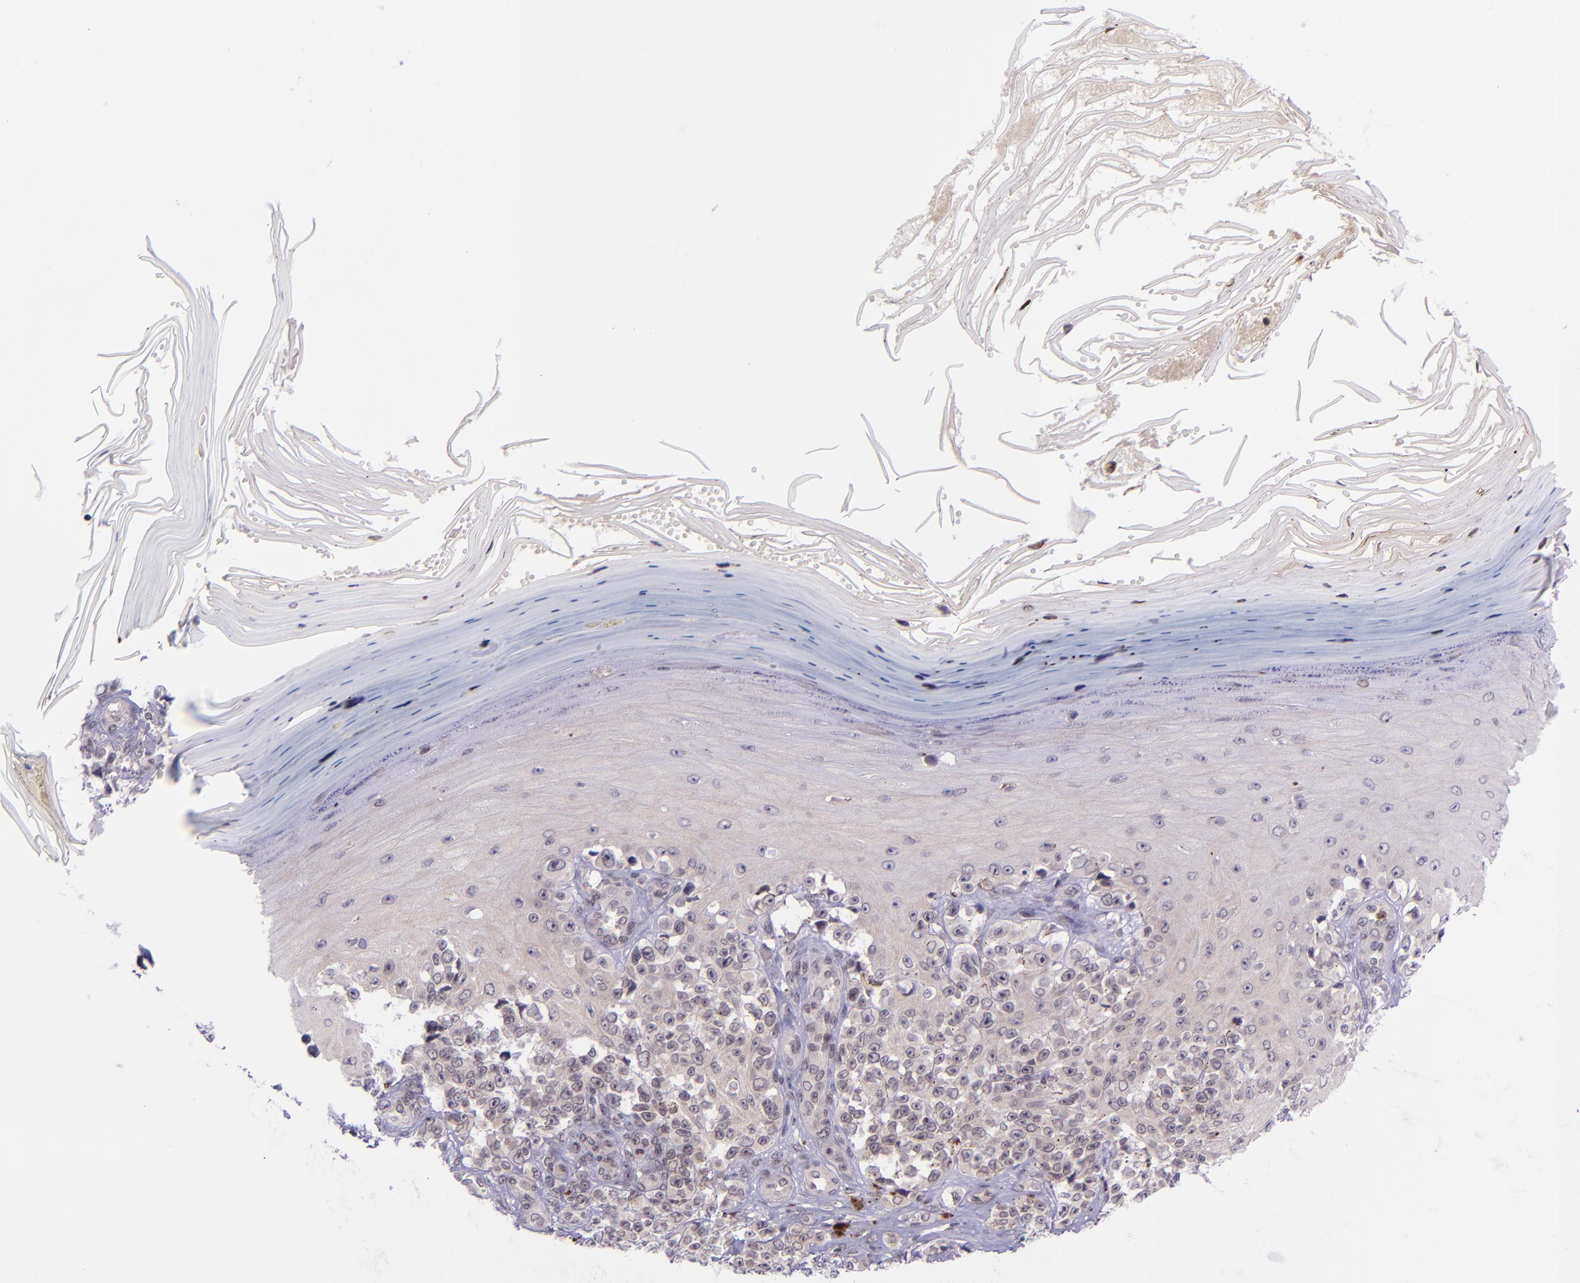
{"staining": {"intensity": "negative", "quantity": "none", "location": "none"}, "tissue": "melanoma", "cell_type": "Tumor cells", "image_type": "cancer", "snomed": [{"axis": "morphology", "description": "Malignant melanoma, NOS"}, {"axis": "topography", "description": "Skin"}], "caption": "Tumor cells are negative for protein expression in human melanoma.", "gene": "SELL", "patient": {"sex": "female", "age": 82}}